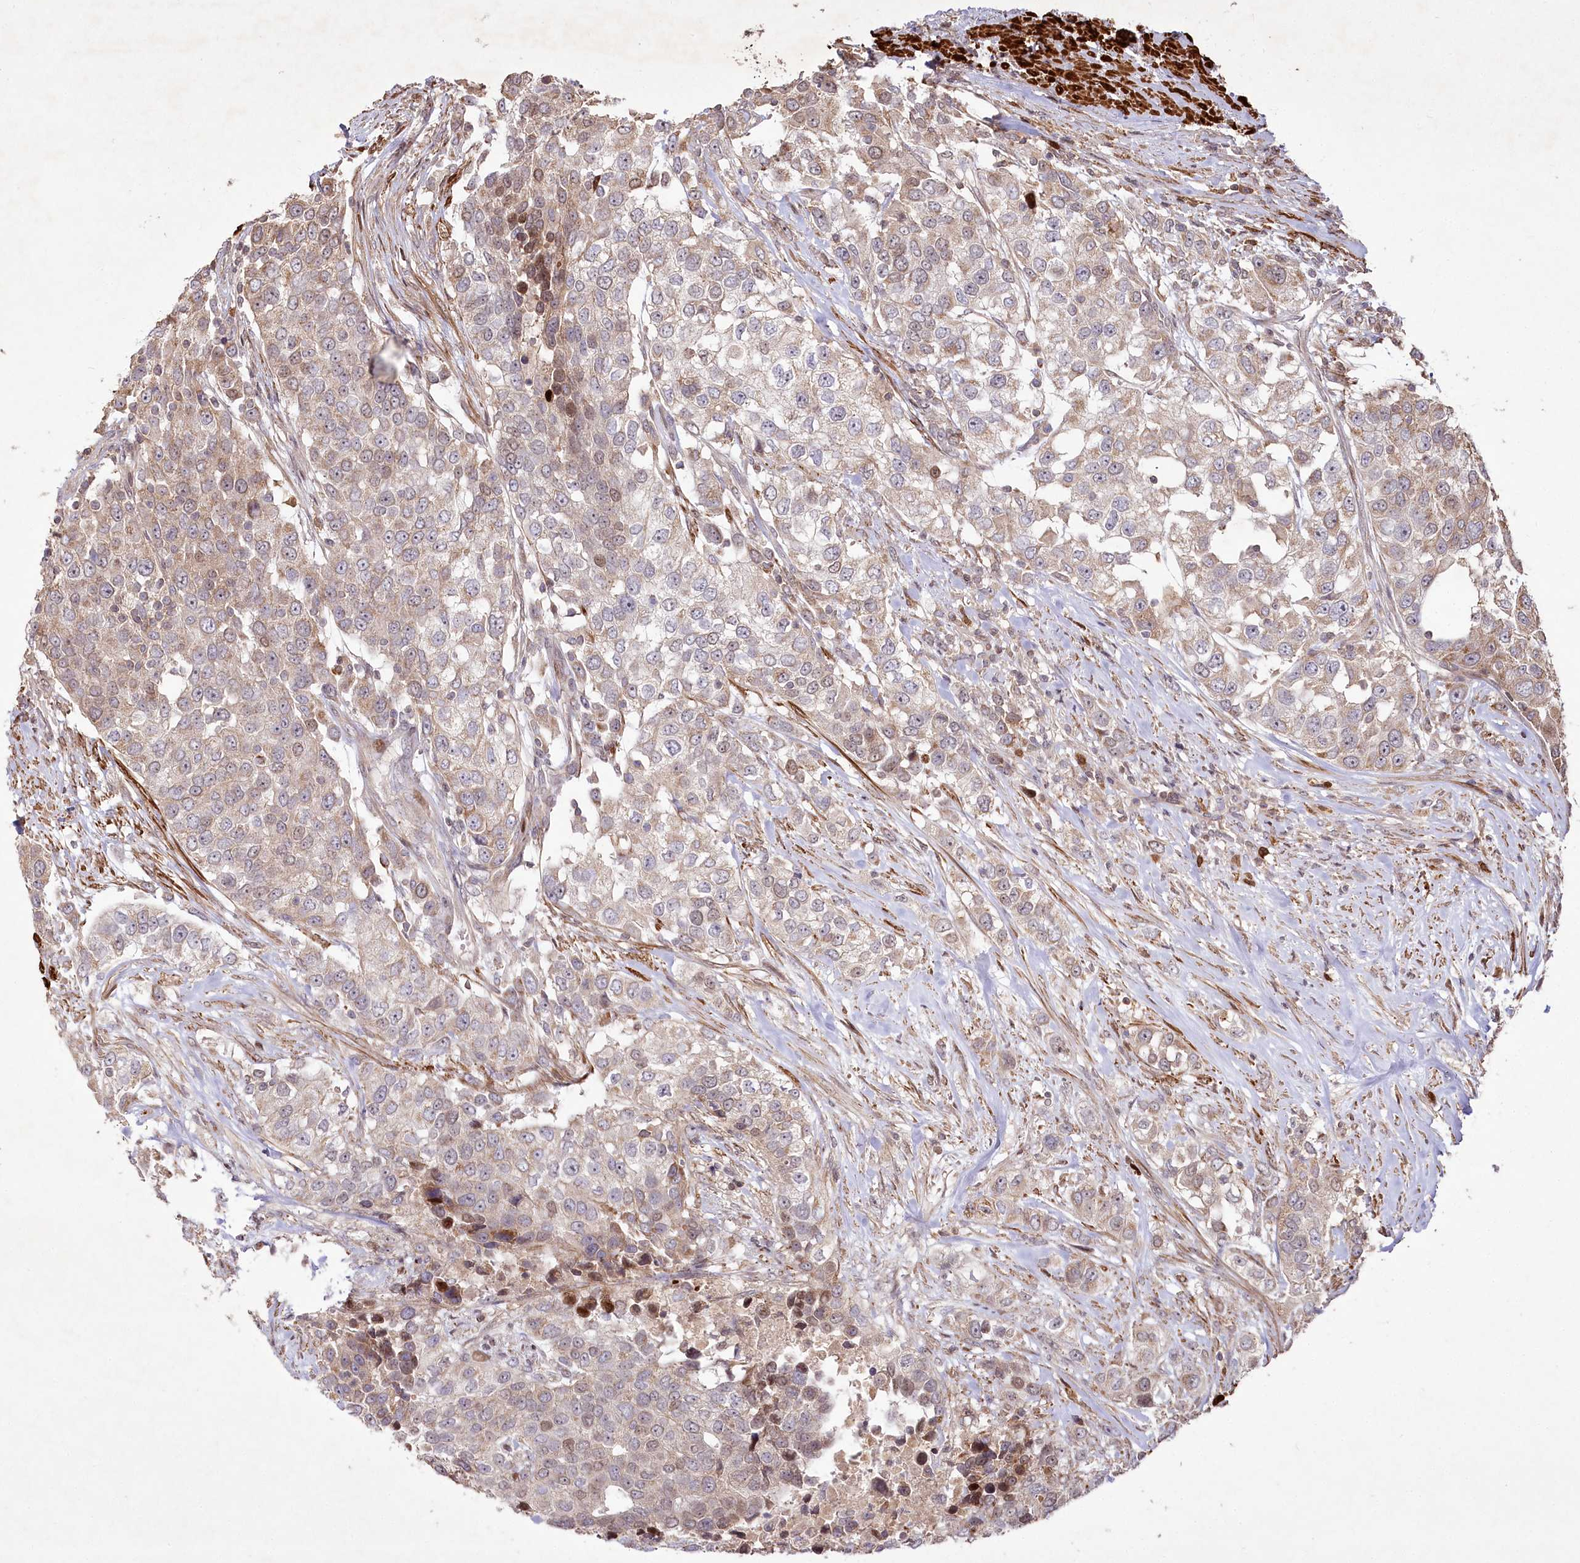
{"staining": {"intensity": "weak", "quantity": ">75%", "location": "cytoplasmic/membranous"}, "tissue": "urothelial cancer", "cell_type": "Tumor cells", "image_type": "cancer", "snomed": [{"axis": "morphology", "description": "Urothelial carcinoma, High grade"}, {"axis": "topography", "description": "Urinary bladder"}], "caption": "Immunohistochemistry (IHC) (DAB) staining of high-grade urothelial carcinoma displays weak cytoplasmic/membranous protein expression in approximately >75% of tumor cells. (DAB (3,3'-diaminobenzidine) IHC with brightfield microscopy, high magnification).", "gene": "PSTK", "patient": {"sex": "female", "age": 80}}